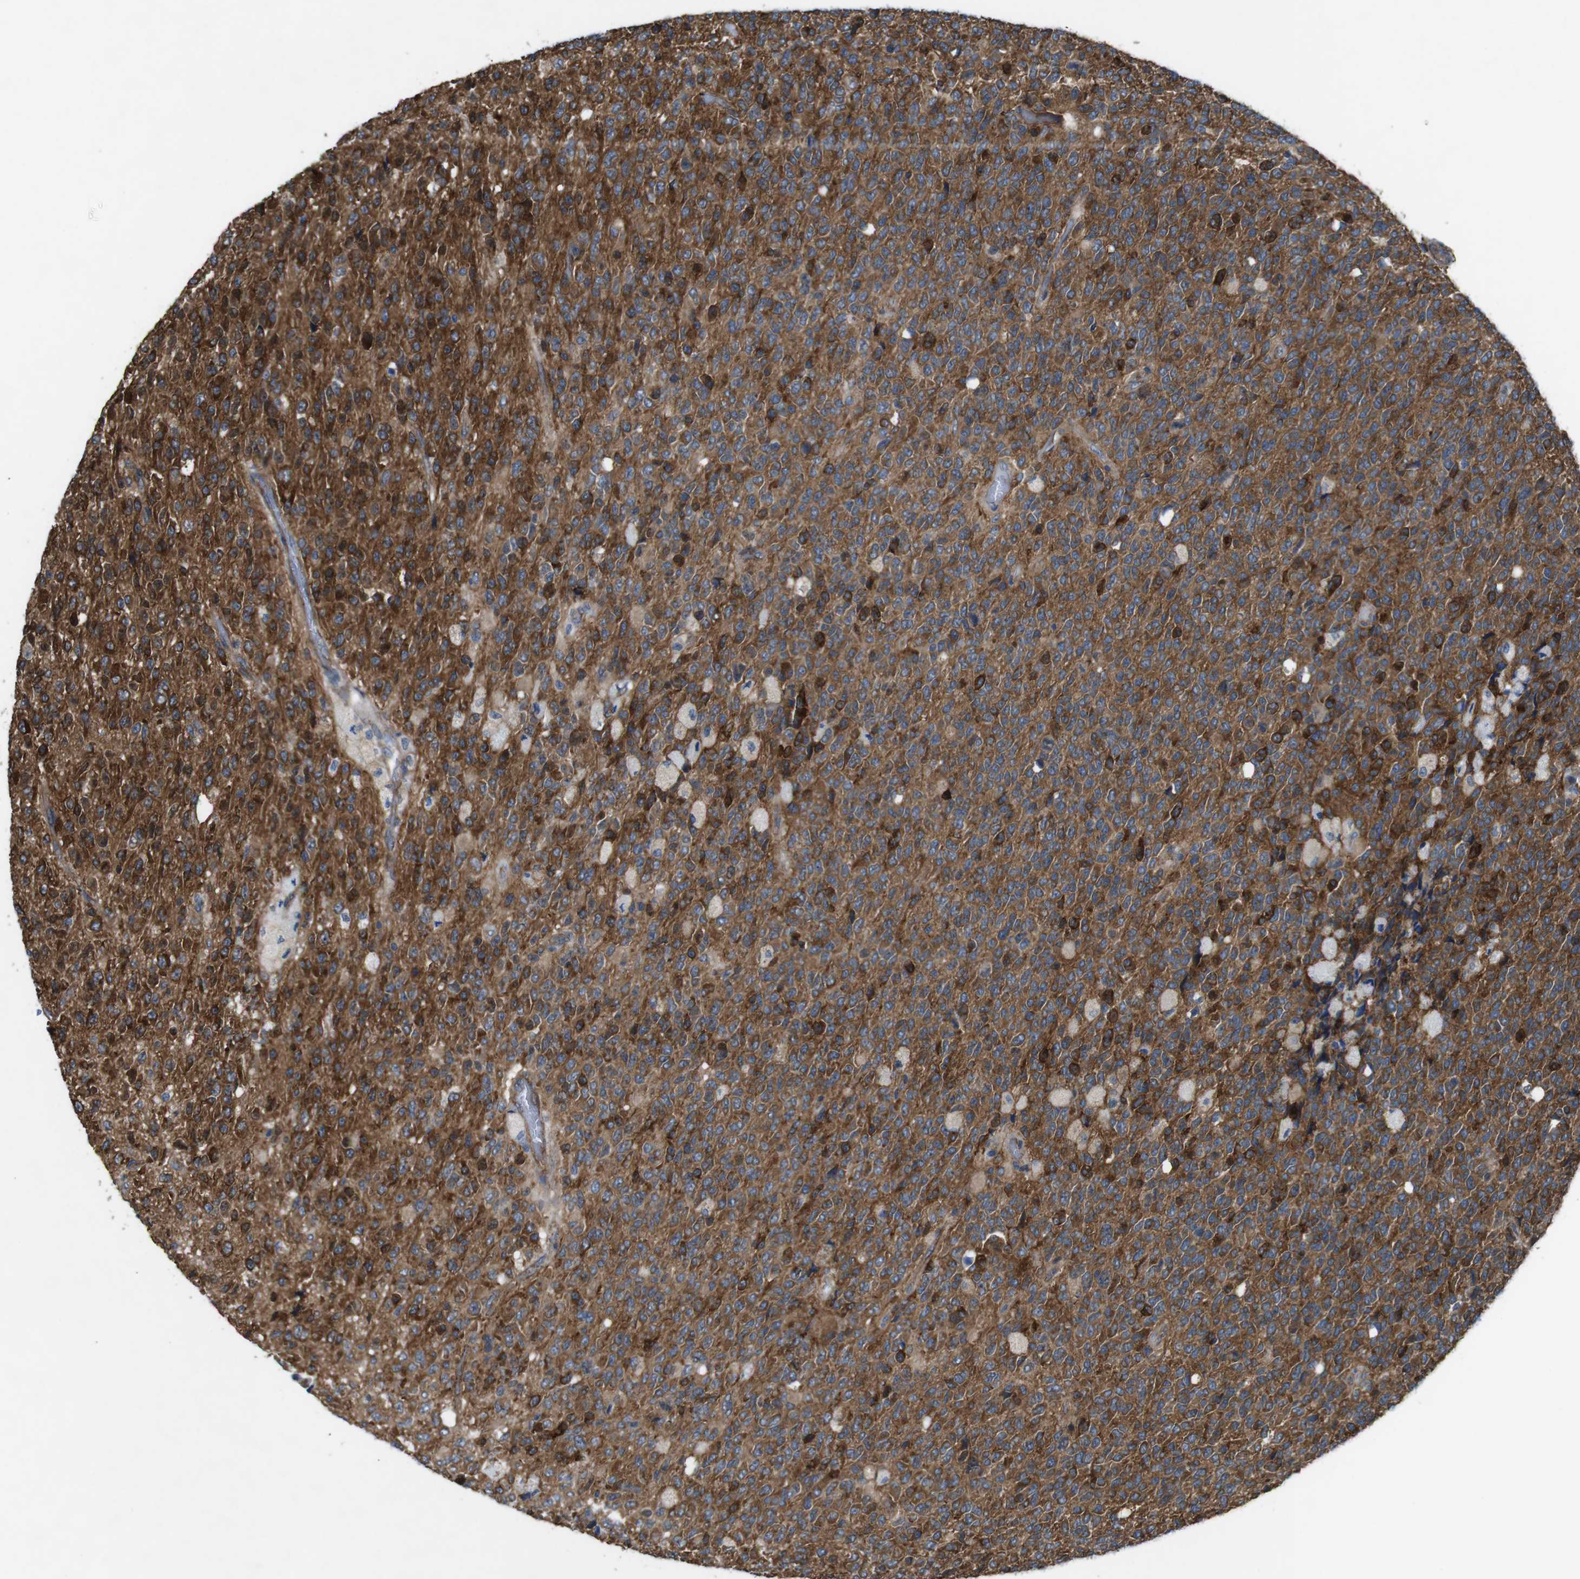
{"staining": {"intensity": "strong", "quantity": "25%-75%", "location": "cytoplasmic/membranous"}, "tissue": "glioma", "cell_type": "Tumor cells", "image_type": "cancer", "snomed": [{"axis": "morphology", "description": "Glioma, malignant, High grade"}, {"axis": "topography", "description": "pancreas cauda"}], "caption": "IHC (DAB (3,3'-diaminobenzidine)) staining of human glioma exhibits strong cytoplasmic/membranous protein staining in approximately 25%-75% of tumor cells.", "gene": "PTGER4", "patient": {"sex": "male", "age": 60}}